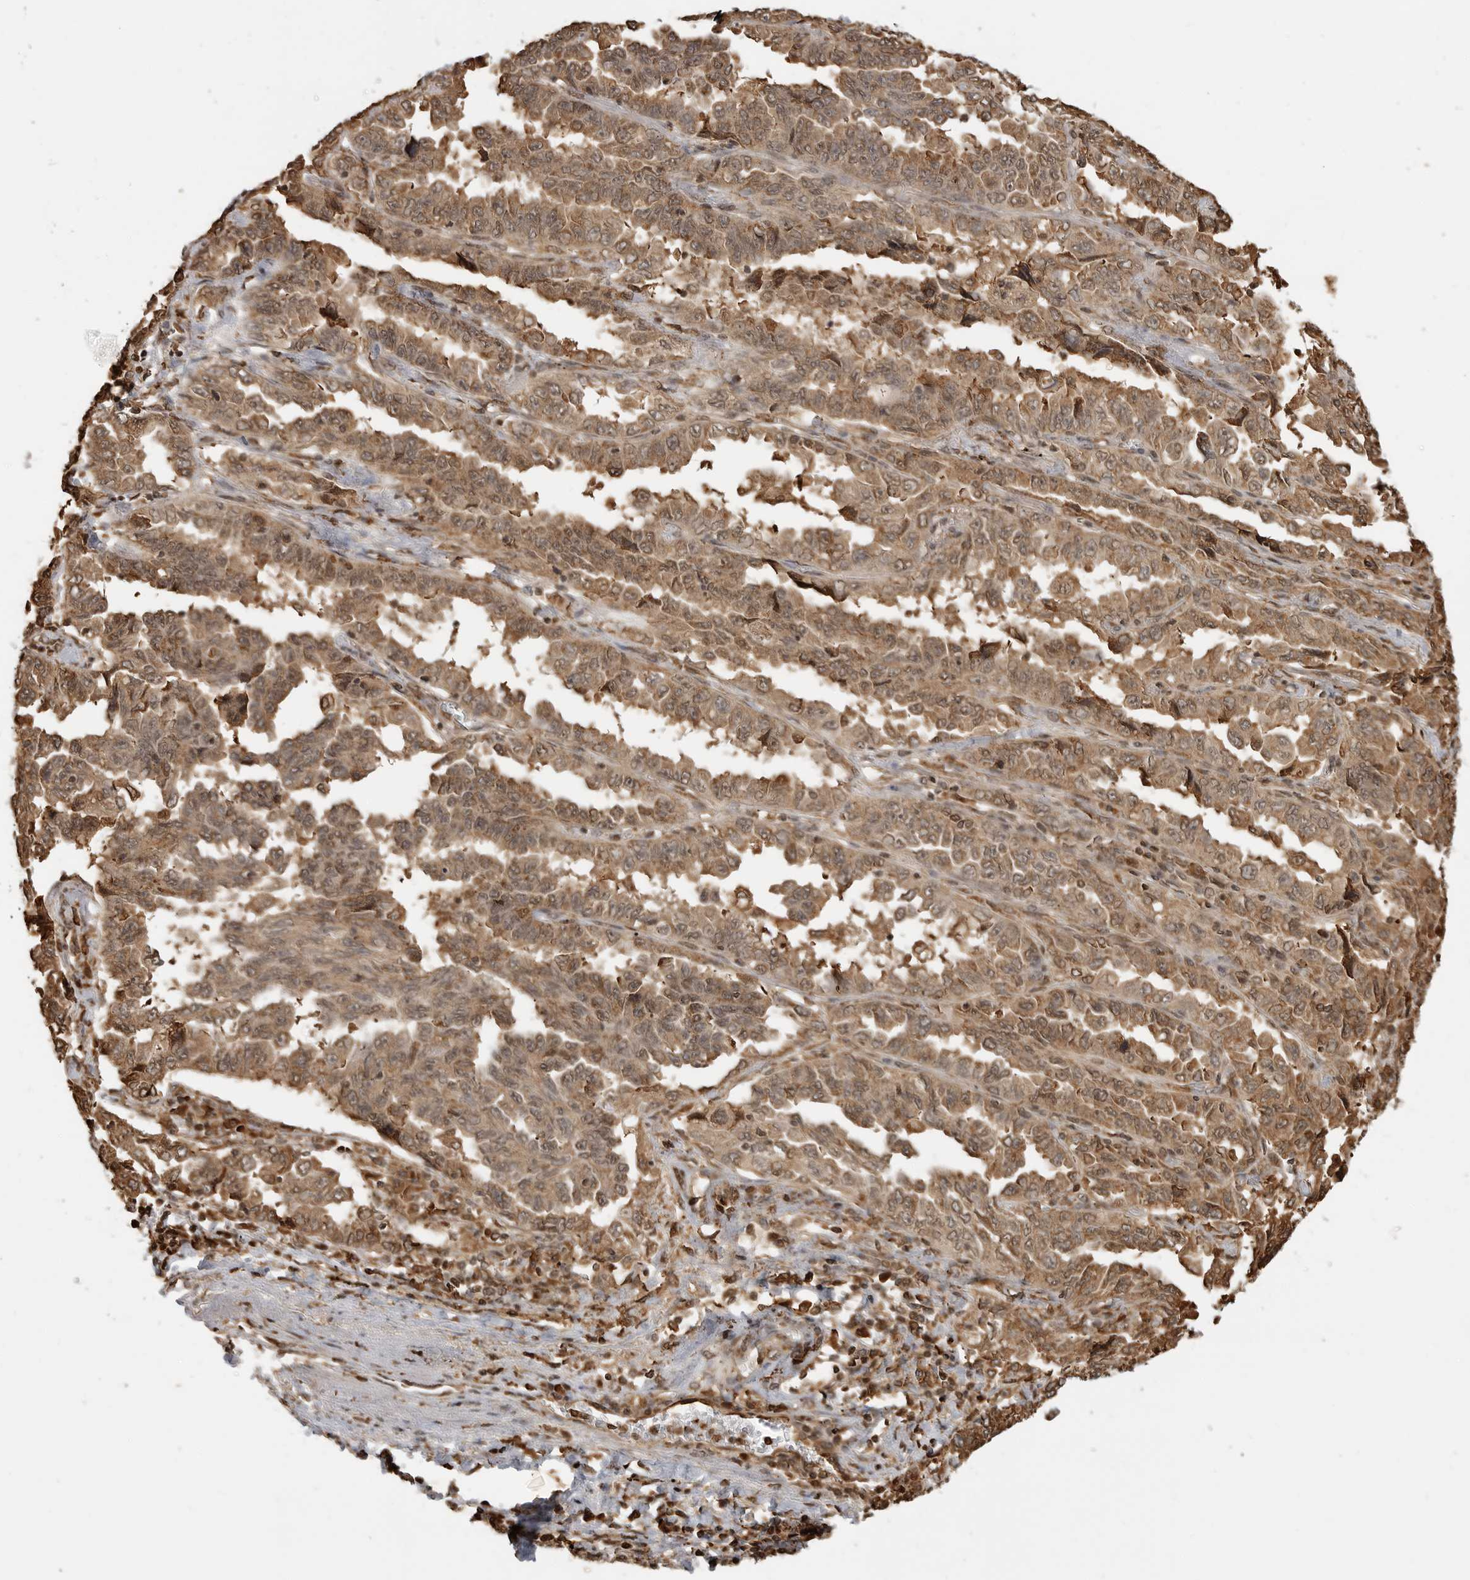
{"staining": {"intensity": "moderate", "quantity": ">75%", "location": "cytoplasmic/membranous,nuclear"}, "tissue": "lung cancer", "cell_type": "Tumor cells", "image_type": "cancer", "snomed": [{"axis": "morphology", "description": "Adenocarcinoma, NOS"}, {"axis": "topography", "description": "Lung"}], "caption": "This is a micrograph of immunohistochemistry (IHC) staining of adenocarcinoma (lung), which shows moderate expression in the cytoplasmic/membranous and nuclear of tumor cells.", "gene": "BMP2K", "patient": {"sex": "female", "age": 51}}